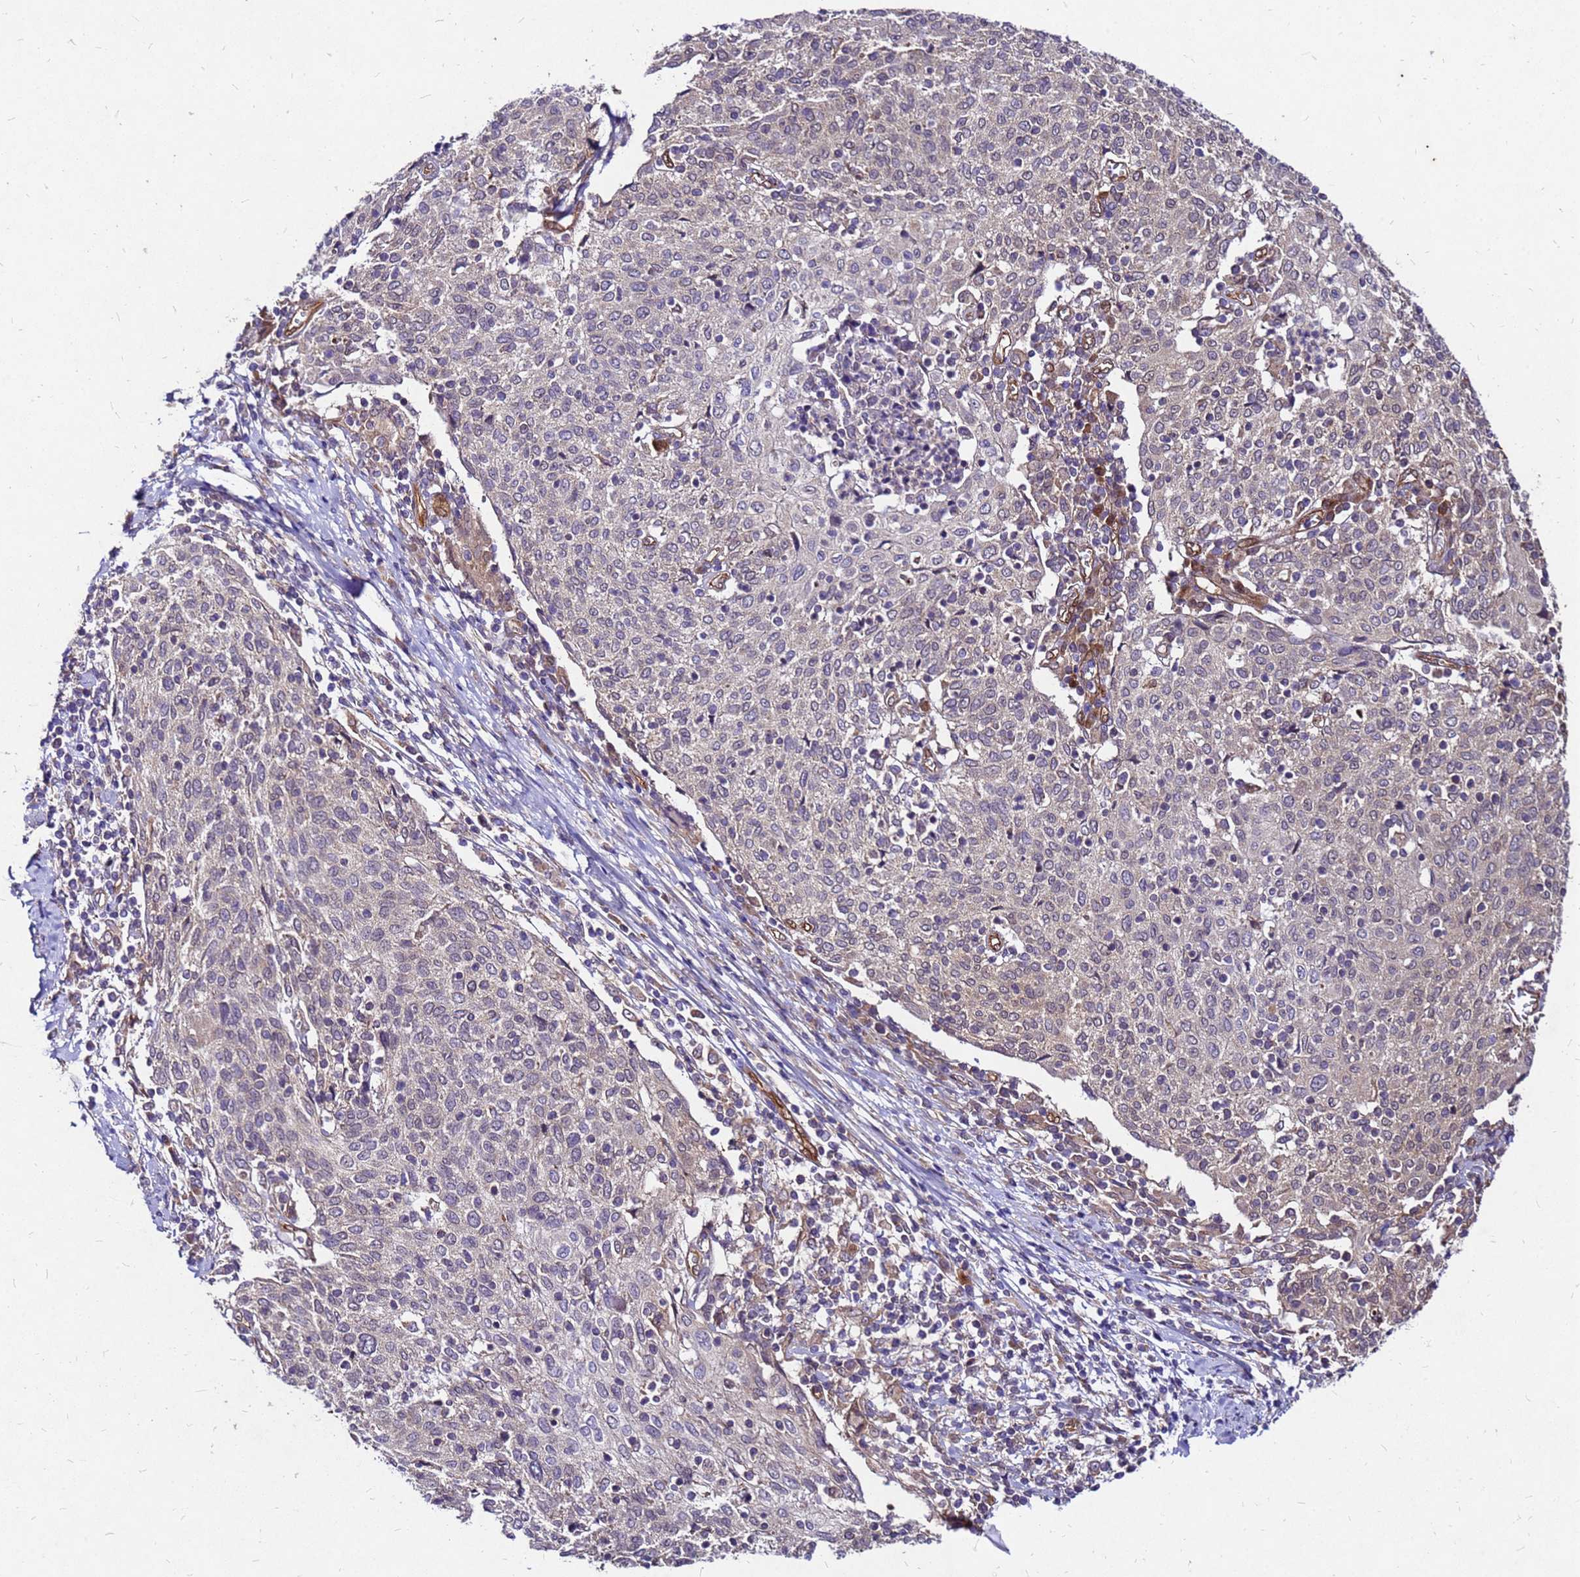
{"staining": {"intensity": "weak", "quantity": "<25%", "location": "cytoplasmic/membranous"}, "tissue": "cervical cancer", "cell_type": "Tumor cells", "image_type": "cancer", "snomed": [{"axis": "morphology", "description": "Squamous cell carcinoma, NOS"}, {"axis": "topography", "description": "Cervix"}], "caption": "High power microscopy image of an IHC image of cervical cancer (squamous cell carcinoma), revealing no significant expression in tumor cells.", "gene": "DUSP23", "patient": {"sex": "female", "age": 52}}